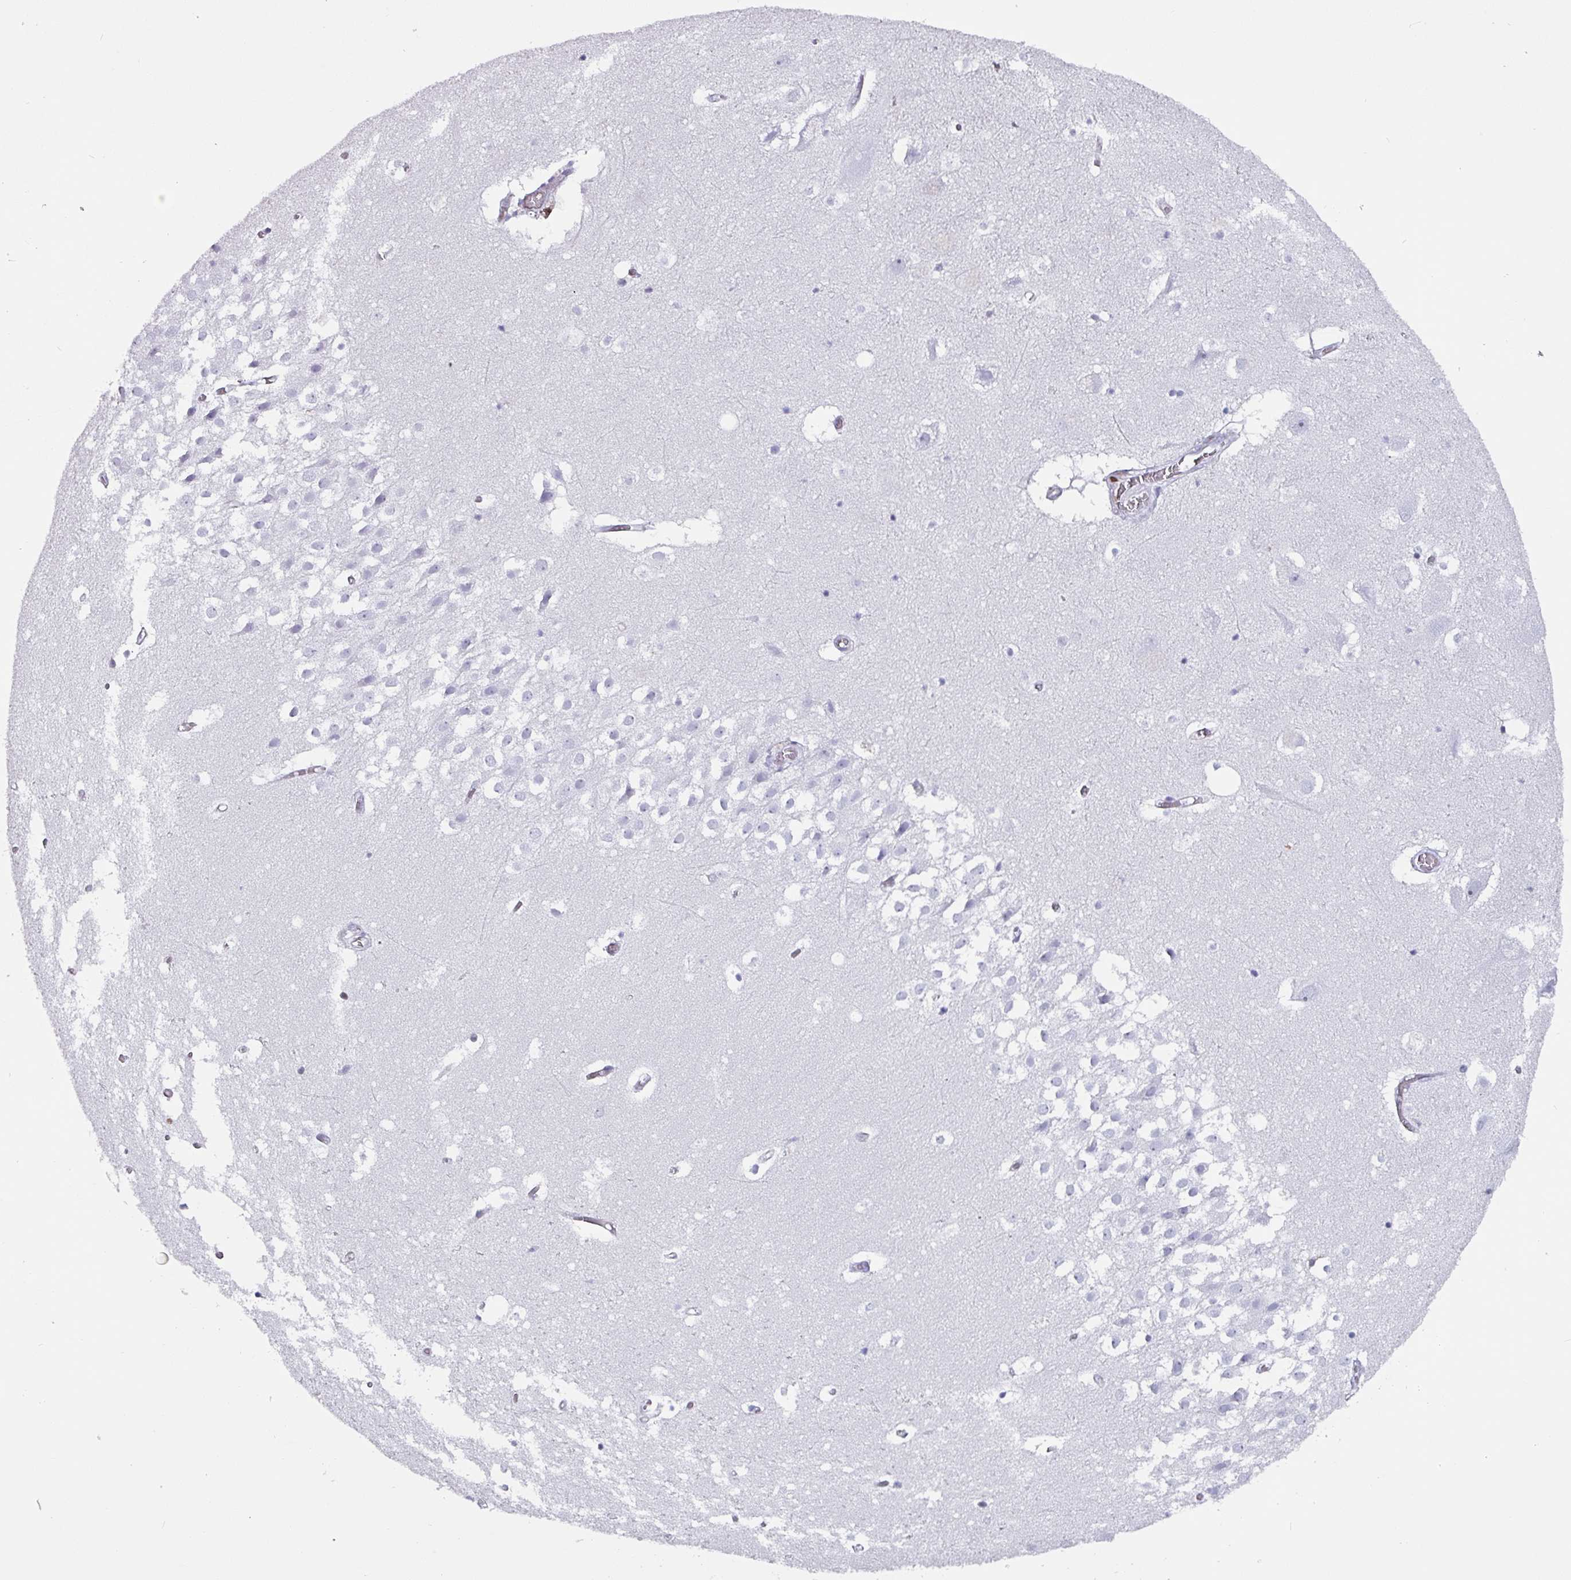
{"staining": {"intensity": "negative", "quantity": "none", "location": "none"}, "tissue": "hippocampus", "cell_type": "Glial cells", "image_type": "normal", "snomed": [{"axis": "morphology", "description": "Normal tissue, NOS"}, {"axis": "topography", "description": "Hippocampus"}], "caption": "Immunohistochemistry photomicrograph of benign human hippocampus stained for a protein (brown), which demonstrates no expression in glial cells.", "gene": "ZNF816", "patient": {"sex": "female", "age": 52}}